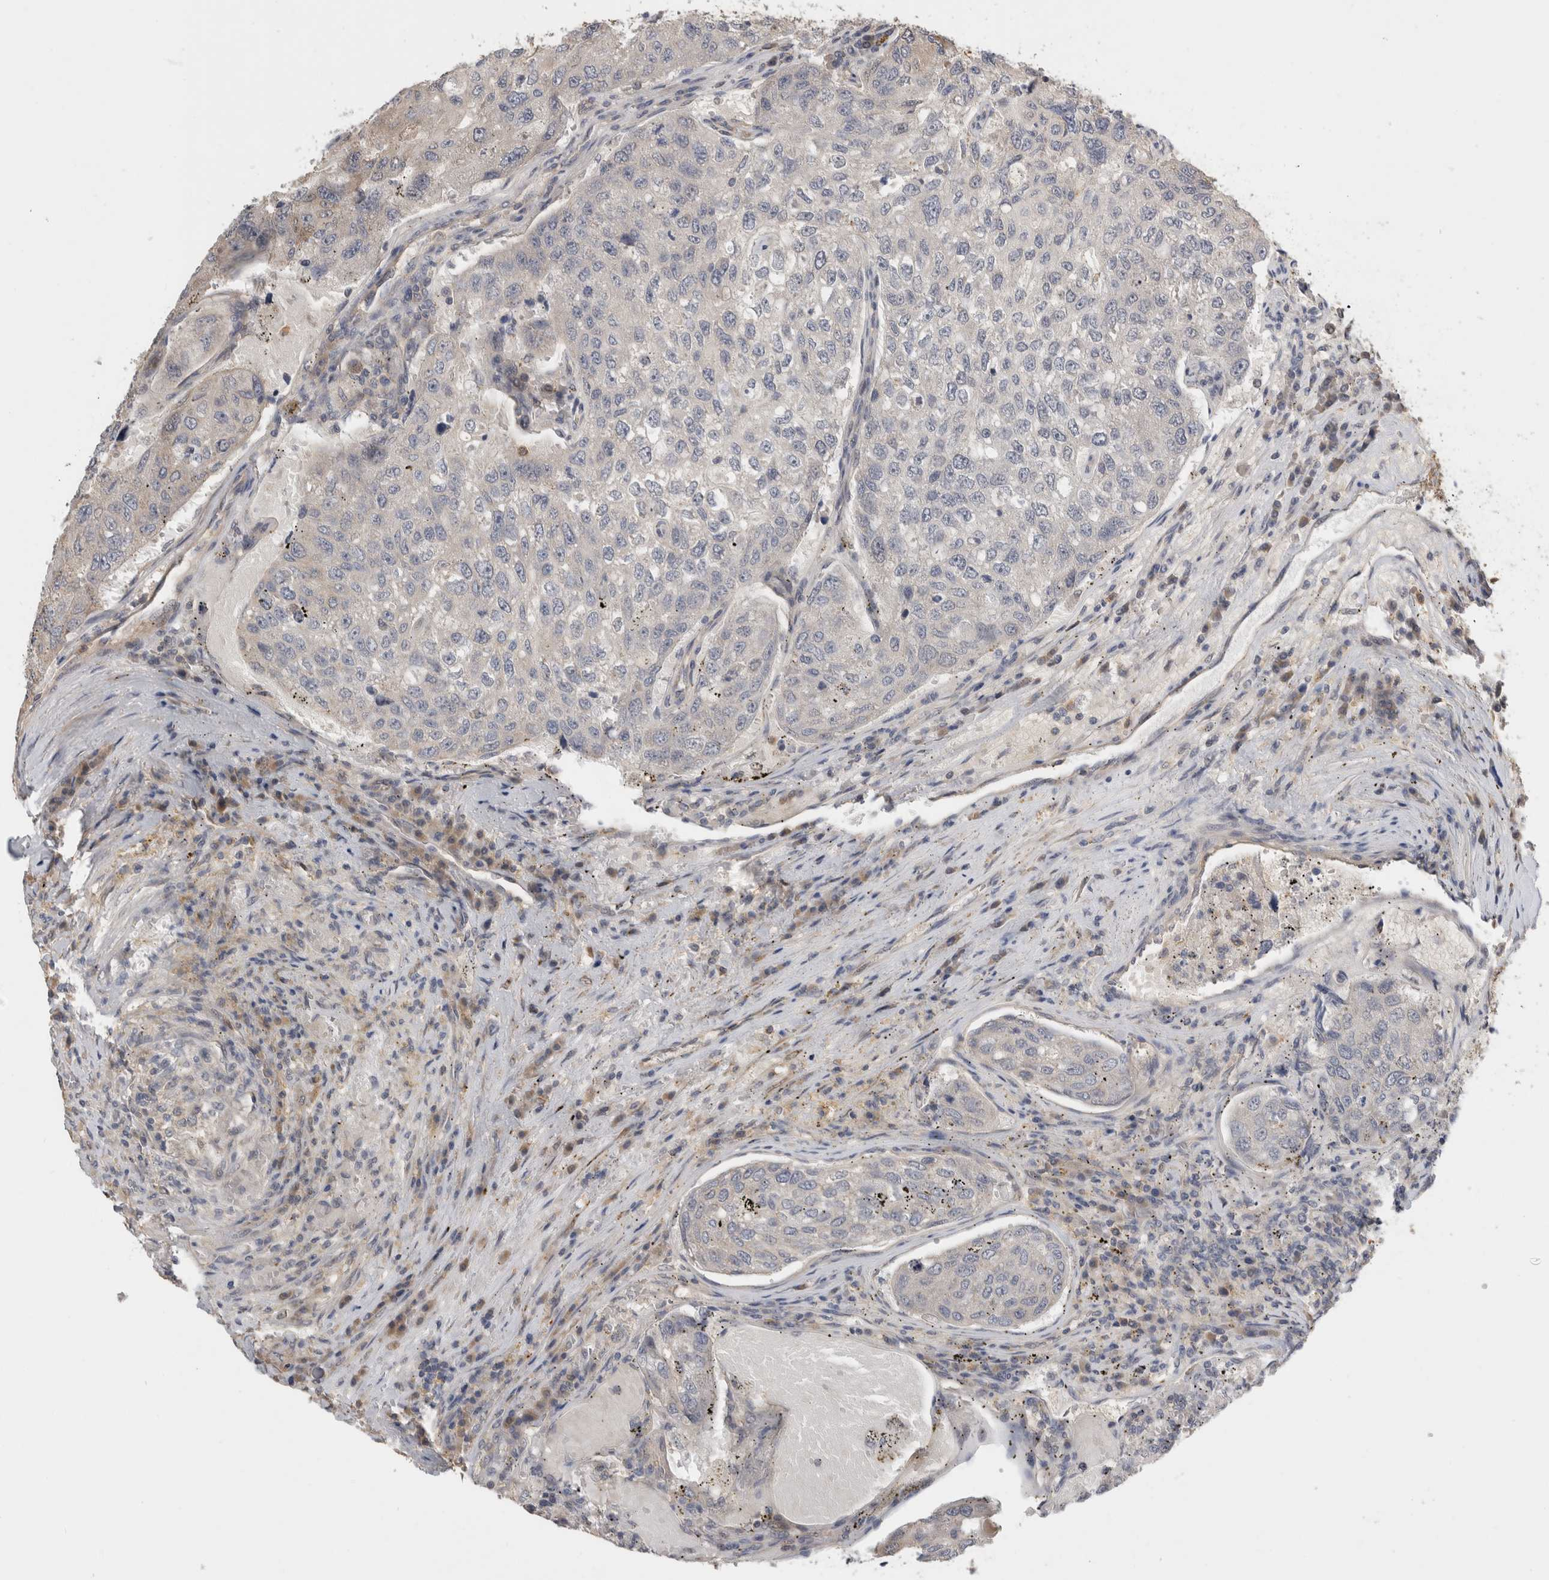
{"staining": {"intensity": "negative", "quantity": "none", "location": "none"}, "tissue": "urothelial cancer", "cell_type": "Tumor cells", "image_type": "cancer", "snomed": [{"axis": "morphology", "description": "Urothelial carcinoma, High grade"}, {"axis": "topography", "description": "Lymph node"}, {"axis": "topography", "description": "Urinary bladder"}], "caption": "Protein analysis of urothelial cancer demonstrates no significant staining in tumor cells. (DAB (3,3'-diaminobenzidine) immunohistochemistry with hematoxylin counter stain).", "gene": "PGM1", "patient": {"sex": "male", "age": 51}}